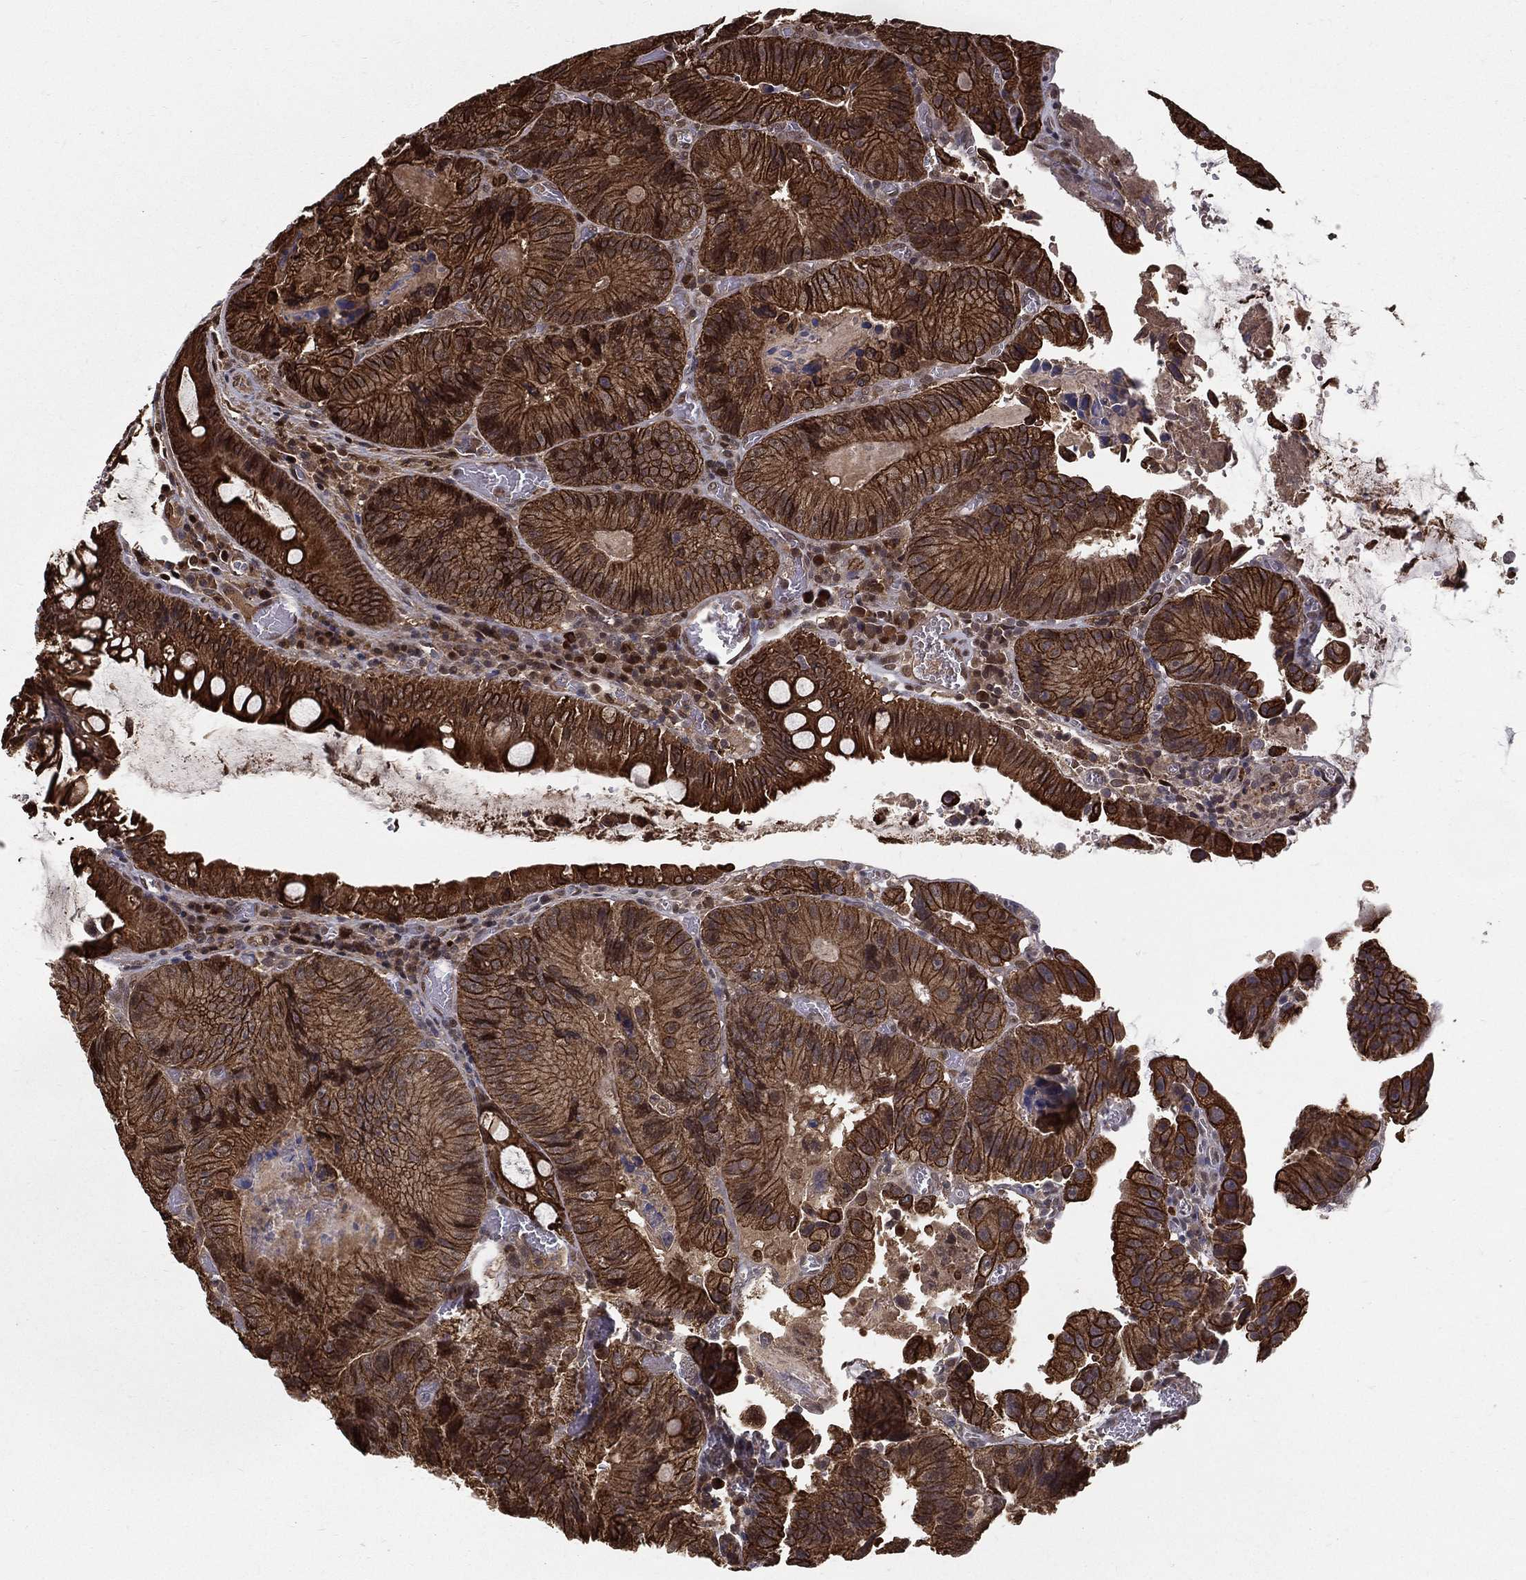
{"staining": {"intensity": "strong", "quantity": ">75%", "location": "cytoplasmic/membranous"}, "tissue": "colorectal cancer", "cell_type": "Tumor cells", "image_type": "cancer", "snomed": [{"axis": "morphology", "description": "Adenocarcinoma, NOS"}, {"axis": "topography", "description": "Colon"}], "caption": "Protein analysis of colorectal cancer (adenocarcinoma) tissue displays strong cytoplasmic/membranous positivity in approximately >75% of tumor cells.", "gene": "SLC6A6", "patient": {"sex": "female", "age": 86}}